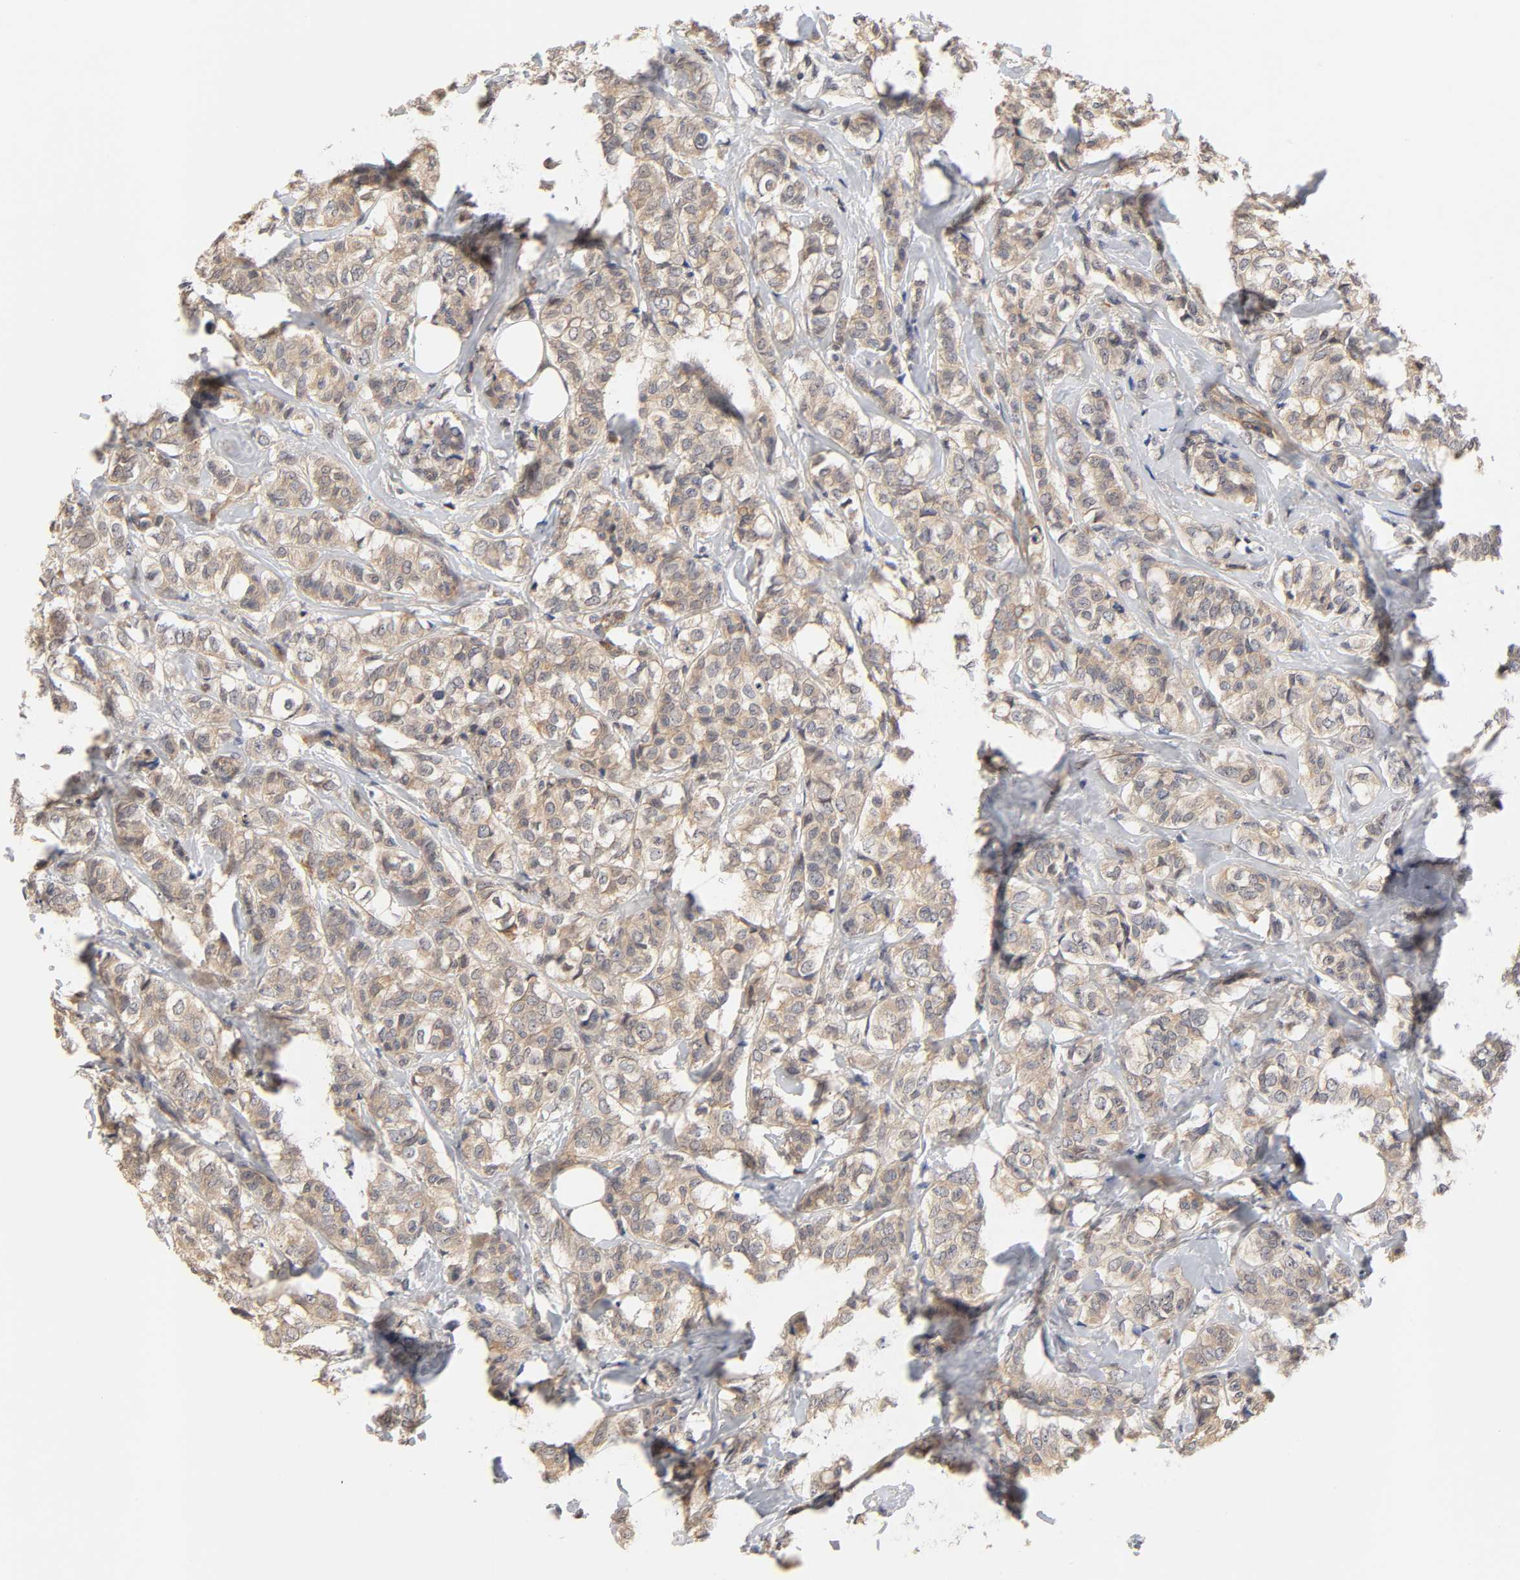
{"staining": {"intensity": "weak", "quantity": ">75%", "location": "cytoplasmic/membranous"}, "tissue": "breast cancer", "cell_type": "Tumor cells", "image_type": "cancer", "snomed": [{"axis": "morphology", "description": "Lobular carcinoma"}, {"axis": "topography", "description": "Breast"}], "caption": "Immunohistochemistry photomicrograph of breast cancer stained for a protein (brown), which demonstrates low levels of weak cytoplasmic/membranous positivity in about >75% of tumor cells.", "gene": "PDE5A", "patient": {"sex": "female", "age": 60}}